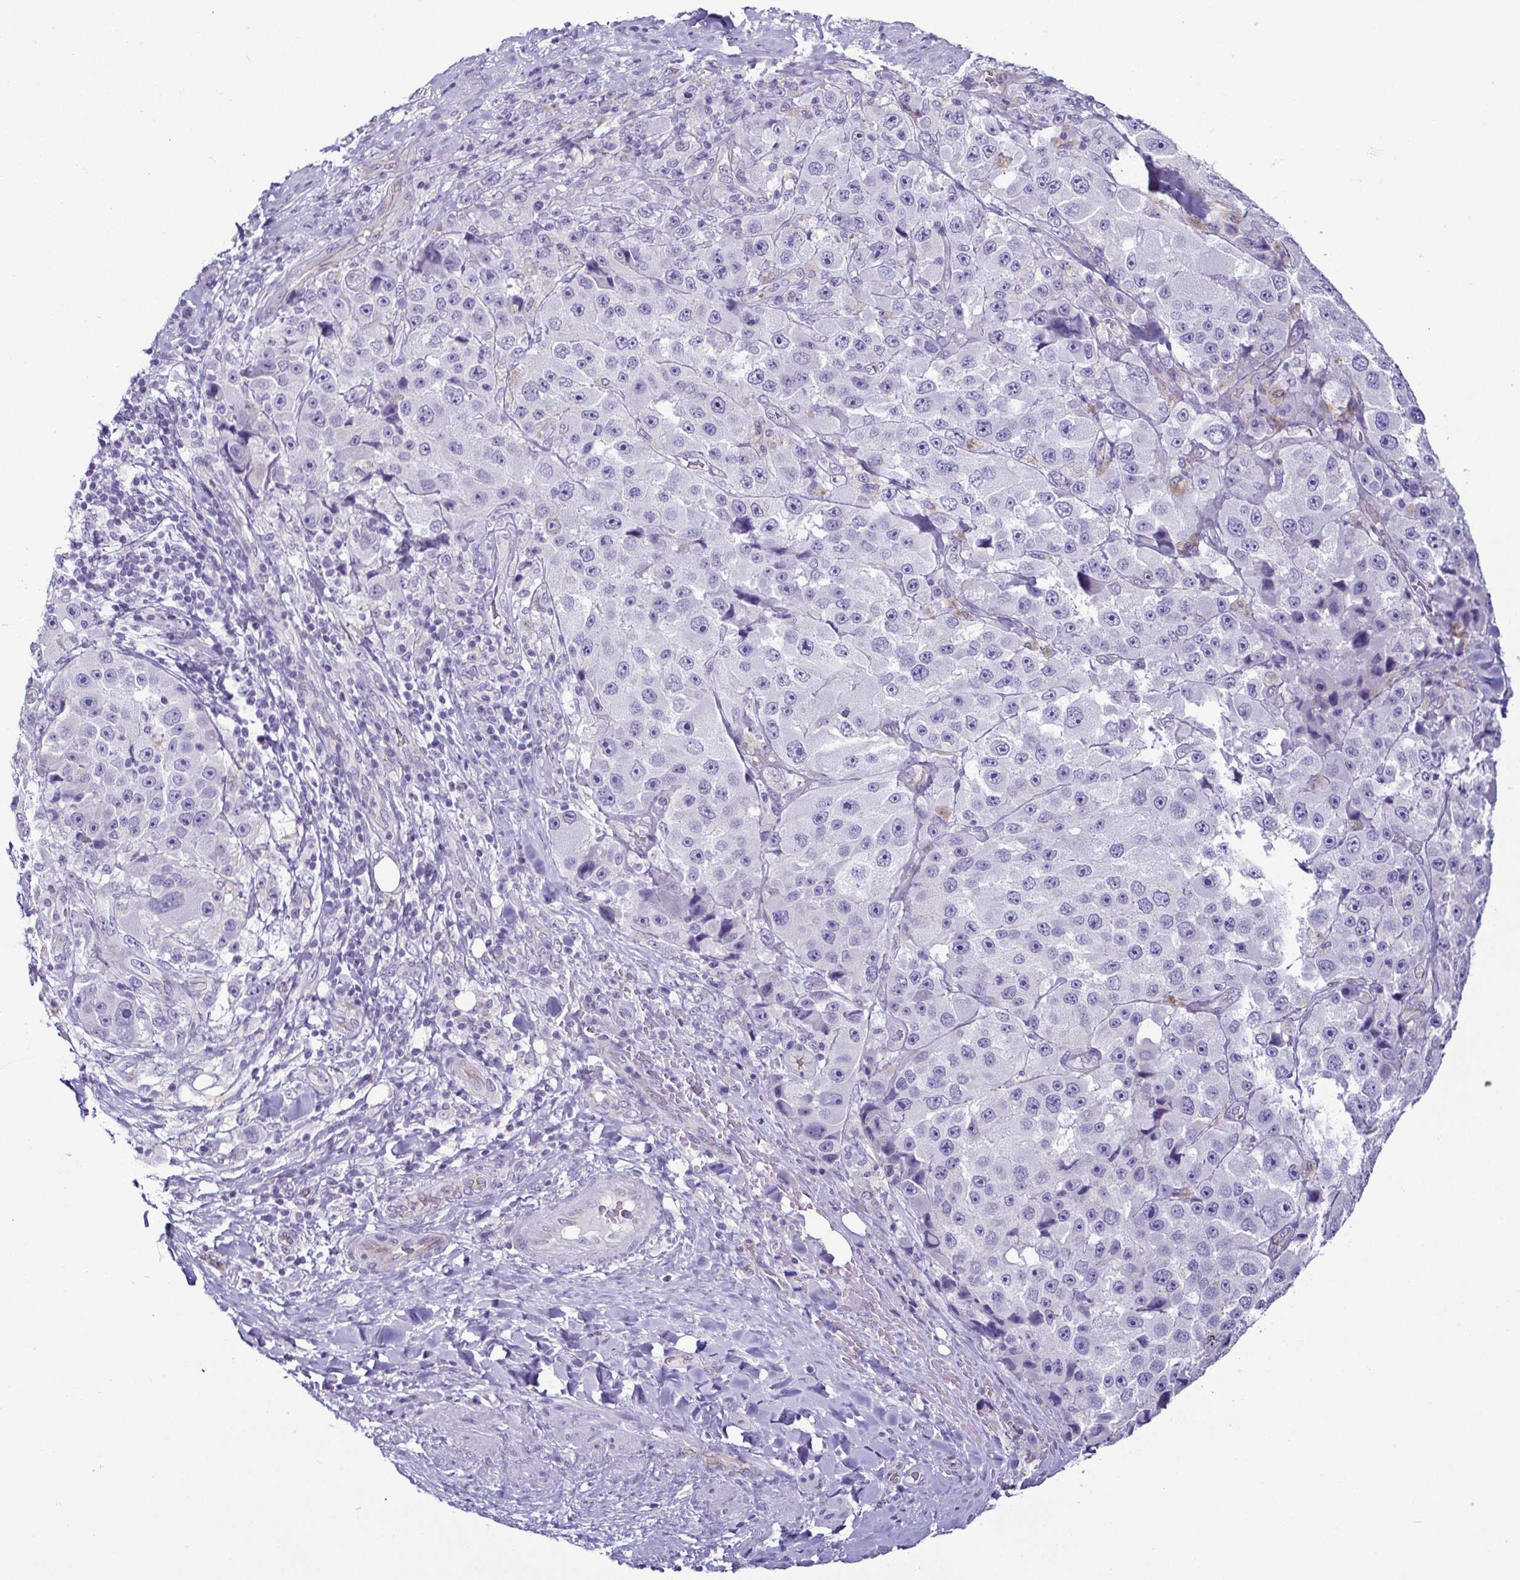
{"staining": {"intensity": "negative", "quantity": "none", "location": "none"}, "tissue": "melanoma", "cell_type": "Tumor cells", "image_type": "cancer", "snomed": [{"axis": "morphology", "description": "Malignant melanoma, Metastatic site"}, {"axis": "topography", "description": "Lymph node"}], "caption": "Immunohistochemistry of human malignant melanoma (metastatic site) shows no expression in tumor cells.", "gene": "CASP14", "patient": {"sex": "male", "age": 62}}